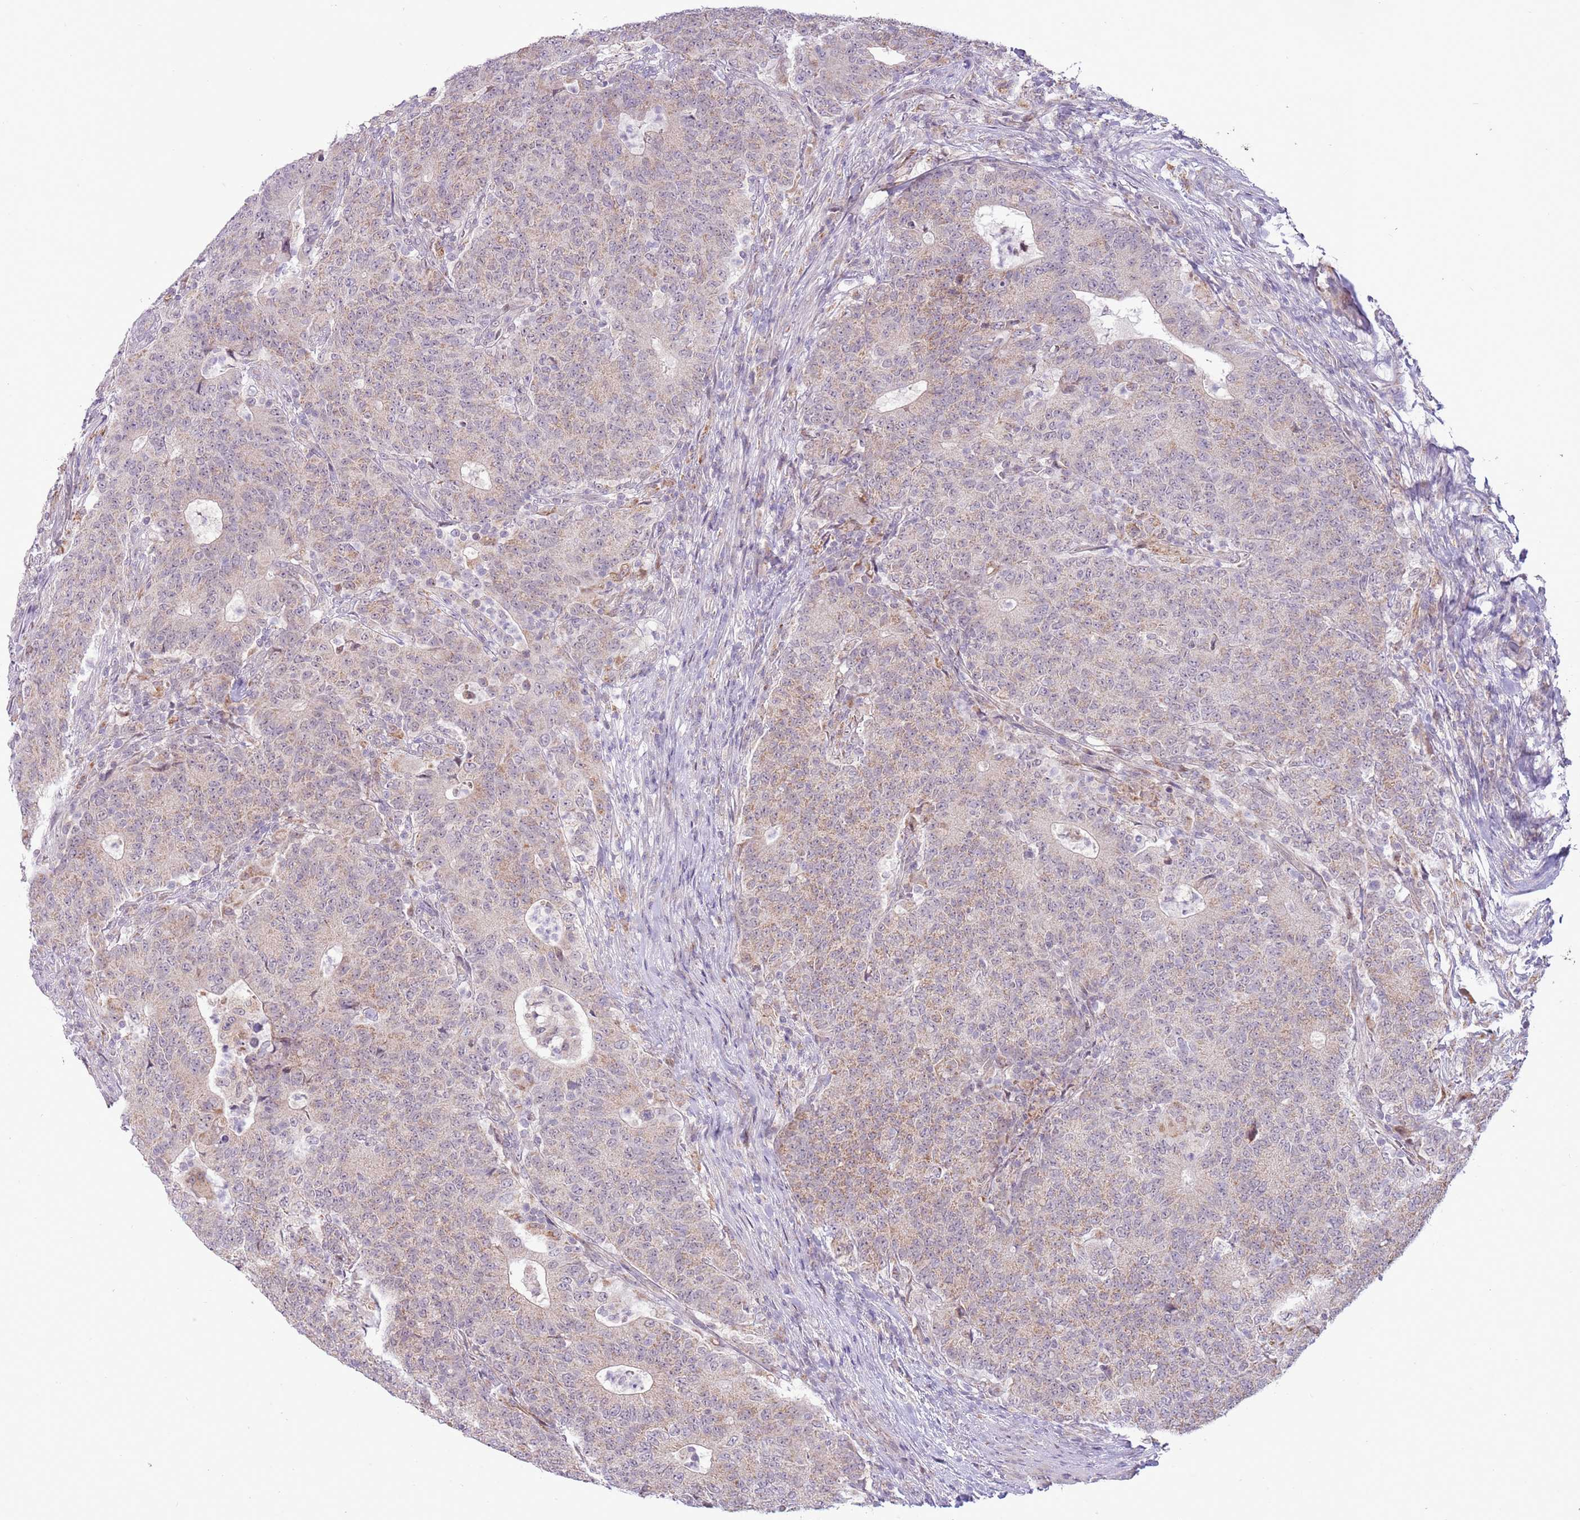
{"staining": {"intensity": "weak", "quantity": "25%-75%", "location": "cytoplasmic/membranous"}, "tissue": "colorectal cancer", "cell_type": "Tumor cells", "image_type": "cancer", "snomed": [{"axis": "morphology", "description": "Adenocarcinoma, NOS"}, {"axis": "topography", "description": "Colon"}], "caption": "This micrograph reveals adenocarcinoma (colorectal) stained with IHC to label a protein in brown. The cytoplasmic/membranous of tumor cells show weak positivity for the protein. Nuclei are counter-stained blue.", "gene": "MLLT11", "patient": {"sex": "female", "age": 75}}